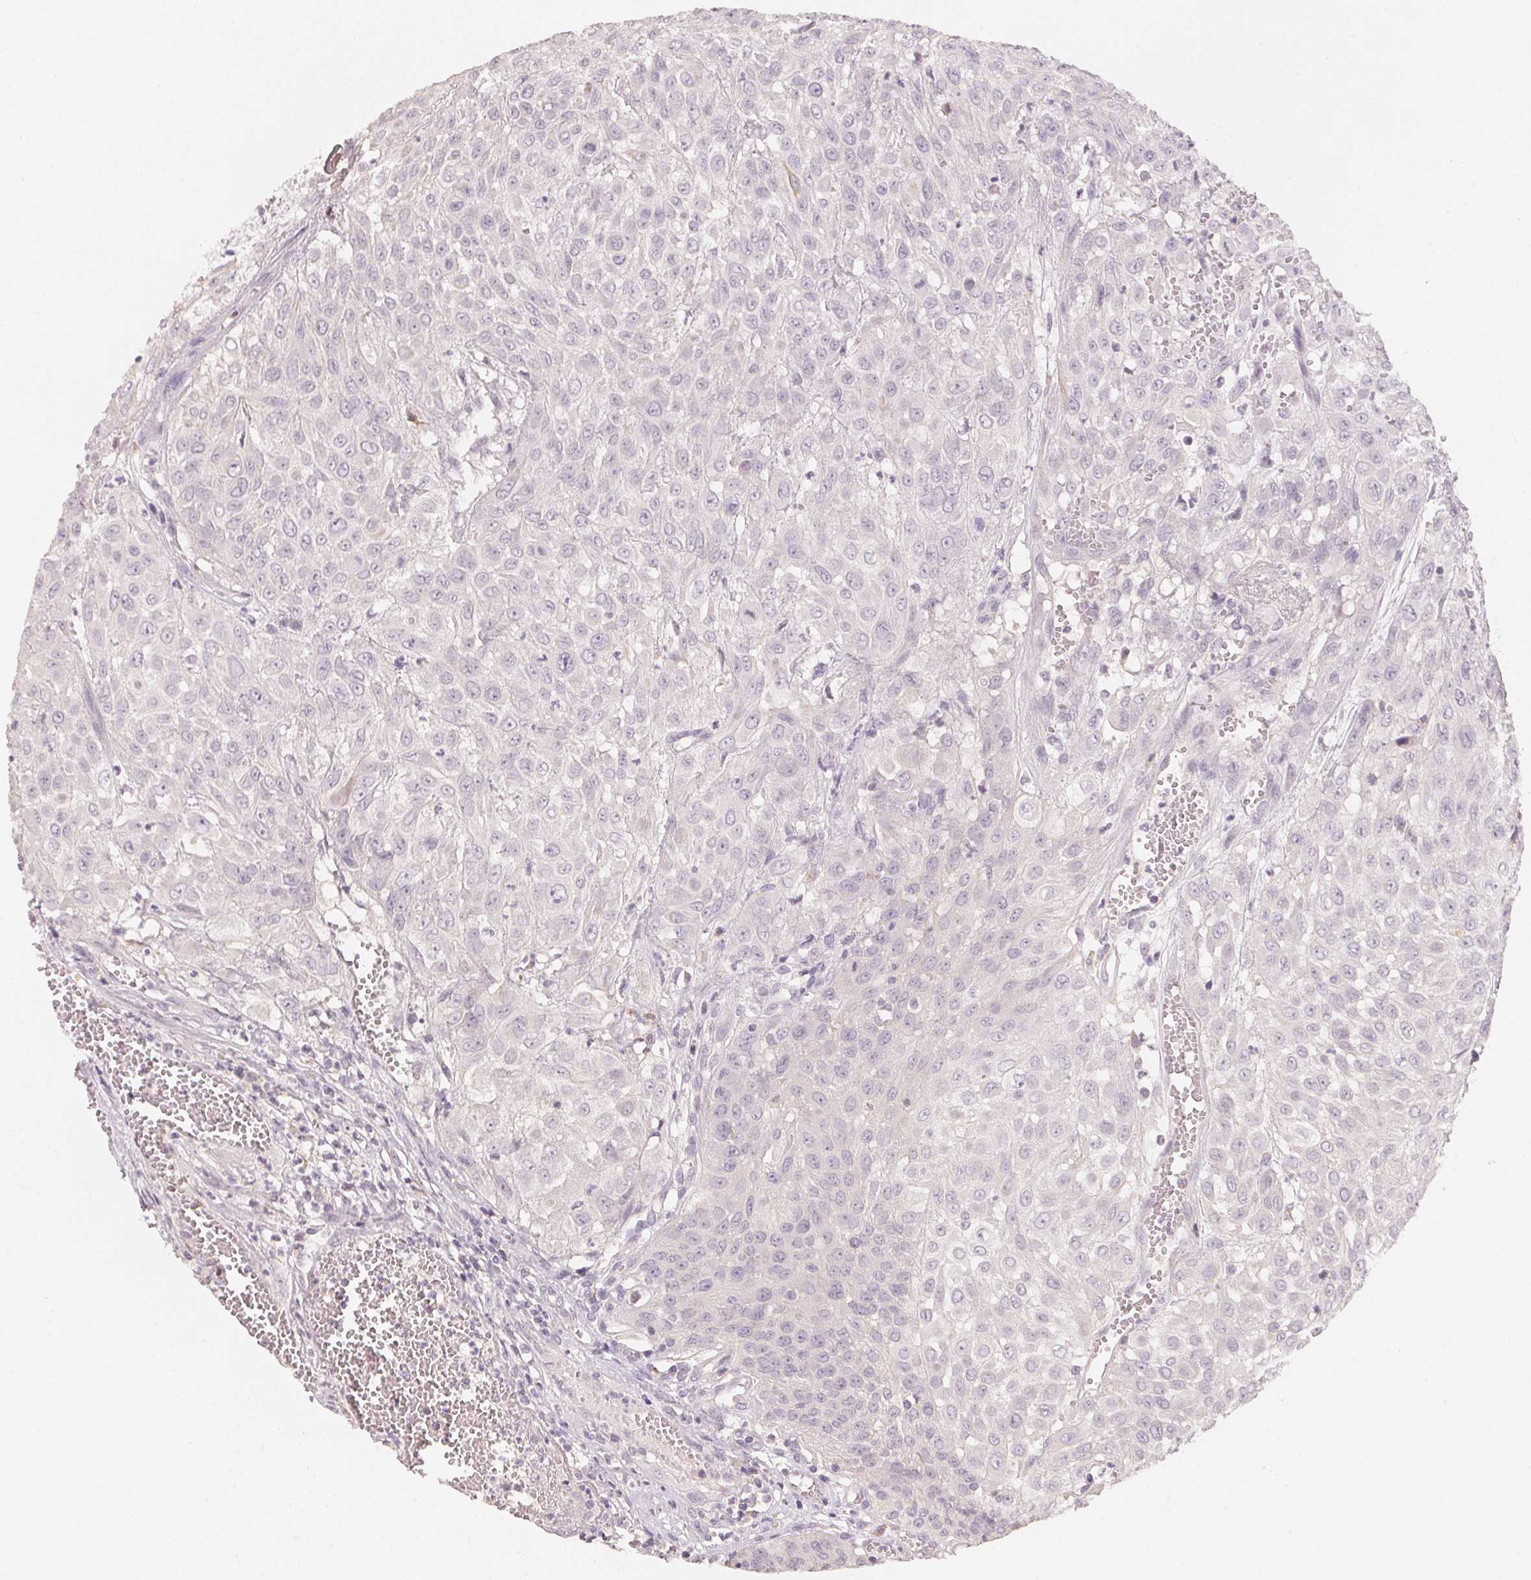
{"staining": {"intensity": "negative", "quantity": "none", "location": "none"}, "tissue": "urothelial cancer", "cell_type": "Tumor cells", "image_type": "cancer", "snomed": [{"axis": "morphology", "description": "Urothelial carcinoma, High grade"}, {"axis": "topography", "description": "Urinary bladder"}], "caption": "IHC micrograph of neoplastic tissue: human urothelial cancer stained with DAB demonstrates no significant protein positivity in tumor cells.", "gene": "TREH", "patient": {"sex": "male", "age": 57}}